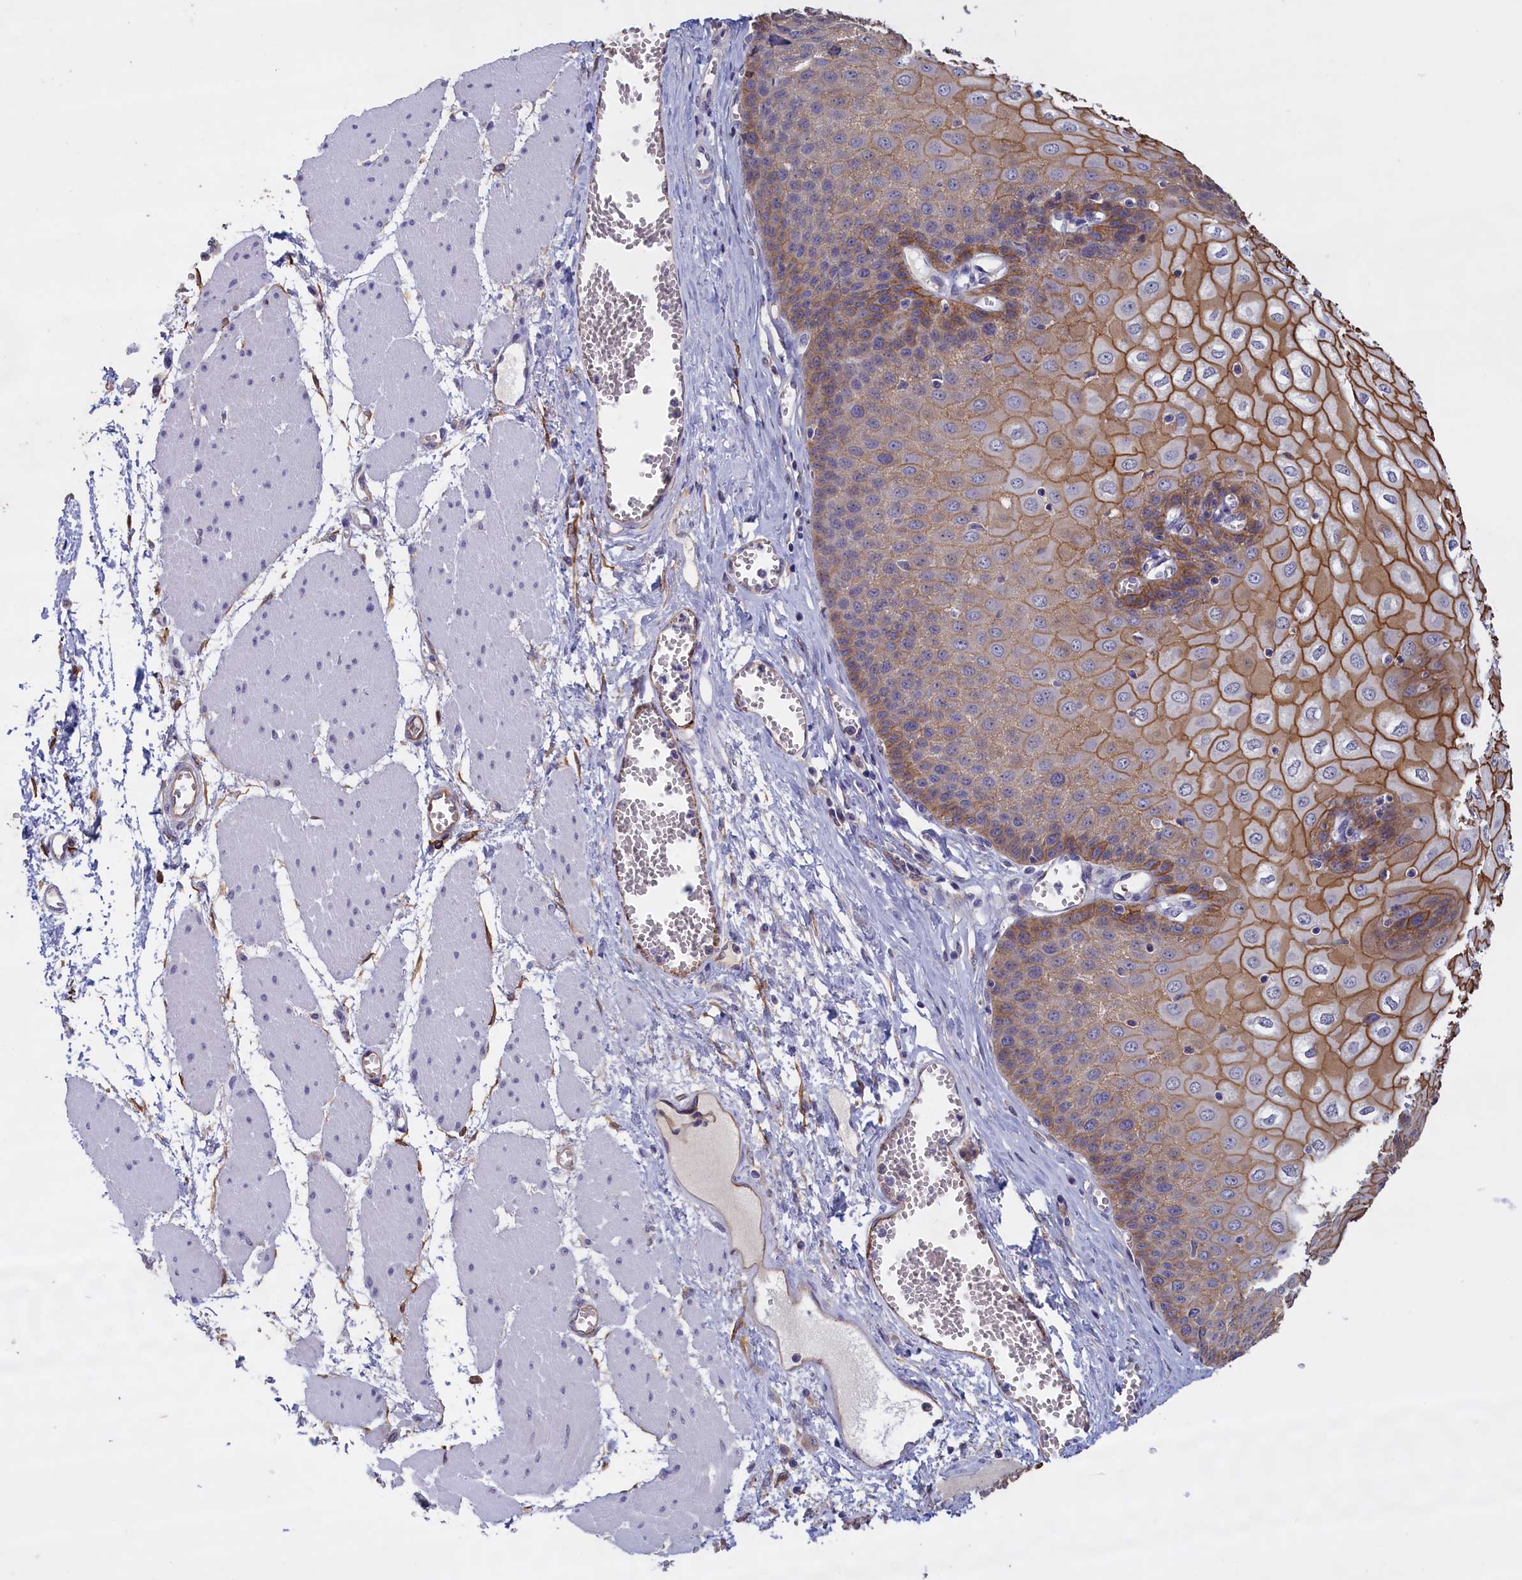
{"staining": {"intensity": "moderate", "quantity": "25%-75%", "location": "cytoplasmic/membranous"}, "tissue": "esophagus", "cell_type": "Squamous epithelial cells", "image_type": "normal", "snomed": [{"axis": "morphology", "description": "Normal tissue, NOS"}, {"axis": "topography", "description": "Esophagus"}], "caption": "Immunohistochemical staining of unremarkable human esophagus demonstrates 25%-75% levels of moderate cytoplasmic/membranous protein staining in about 25%-75% of squamous epithelial cells.", "gene": "COL19A1", "patient": {"sex": "male", "age": 60}}